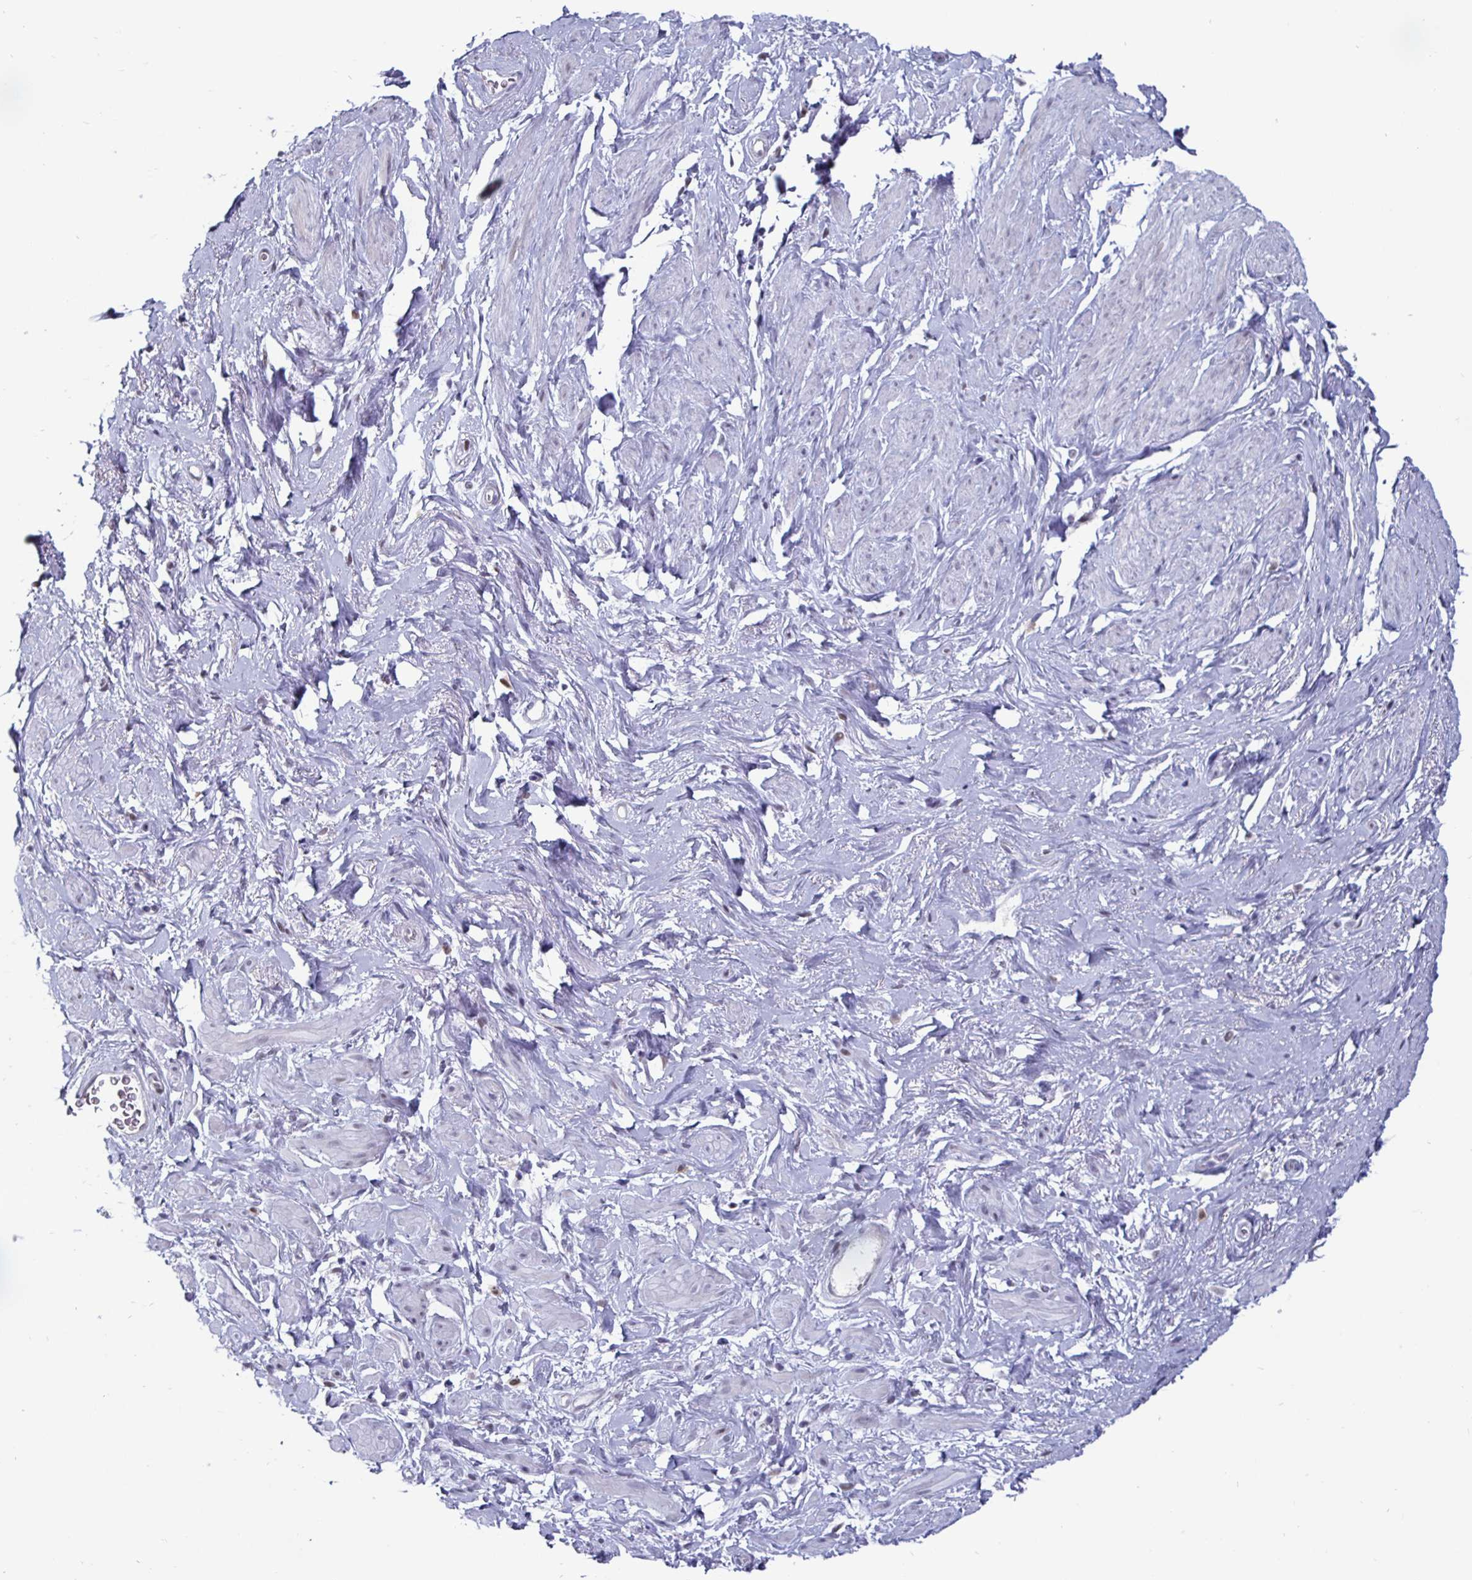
{"staining": {"intensity": "negative", "quantity": "none", "location": "none"}, "tissue": "adipose tissue", "cell_type": "Adipocytes", "image_type": "normal", "snomed": [{"axis": "morphology", "description": "Normal tissue, NOS"}, {"axis": "topography", "description": "Vagina"}, {"axis": "topography", "description": "Peripheral nerve tissue"}], "caption": "The image demonstrates no staining of adipocytes in benign adipose tissue. Brightfield microscopy of immunohistochemistry (IHC) stained with DAB (3,3'-diaminobenzidine) (brown) and hematoxylin (blue), captured at high magnification.", "gene": "OOSP2", "patient": {"sex": "female", "age": 71}}